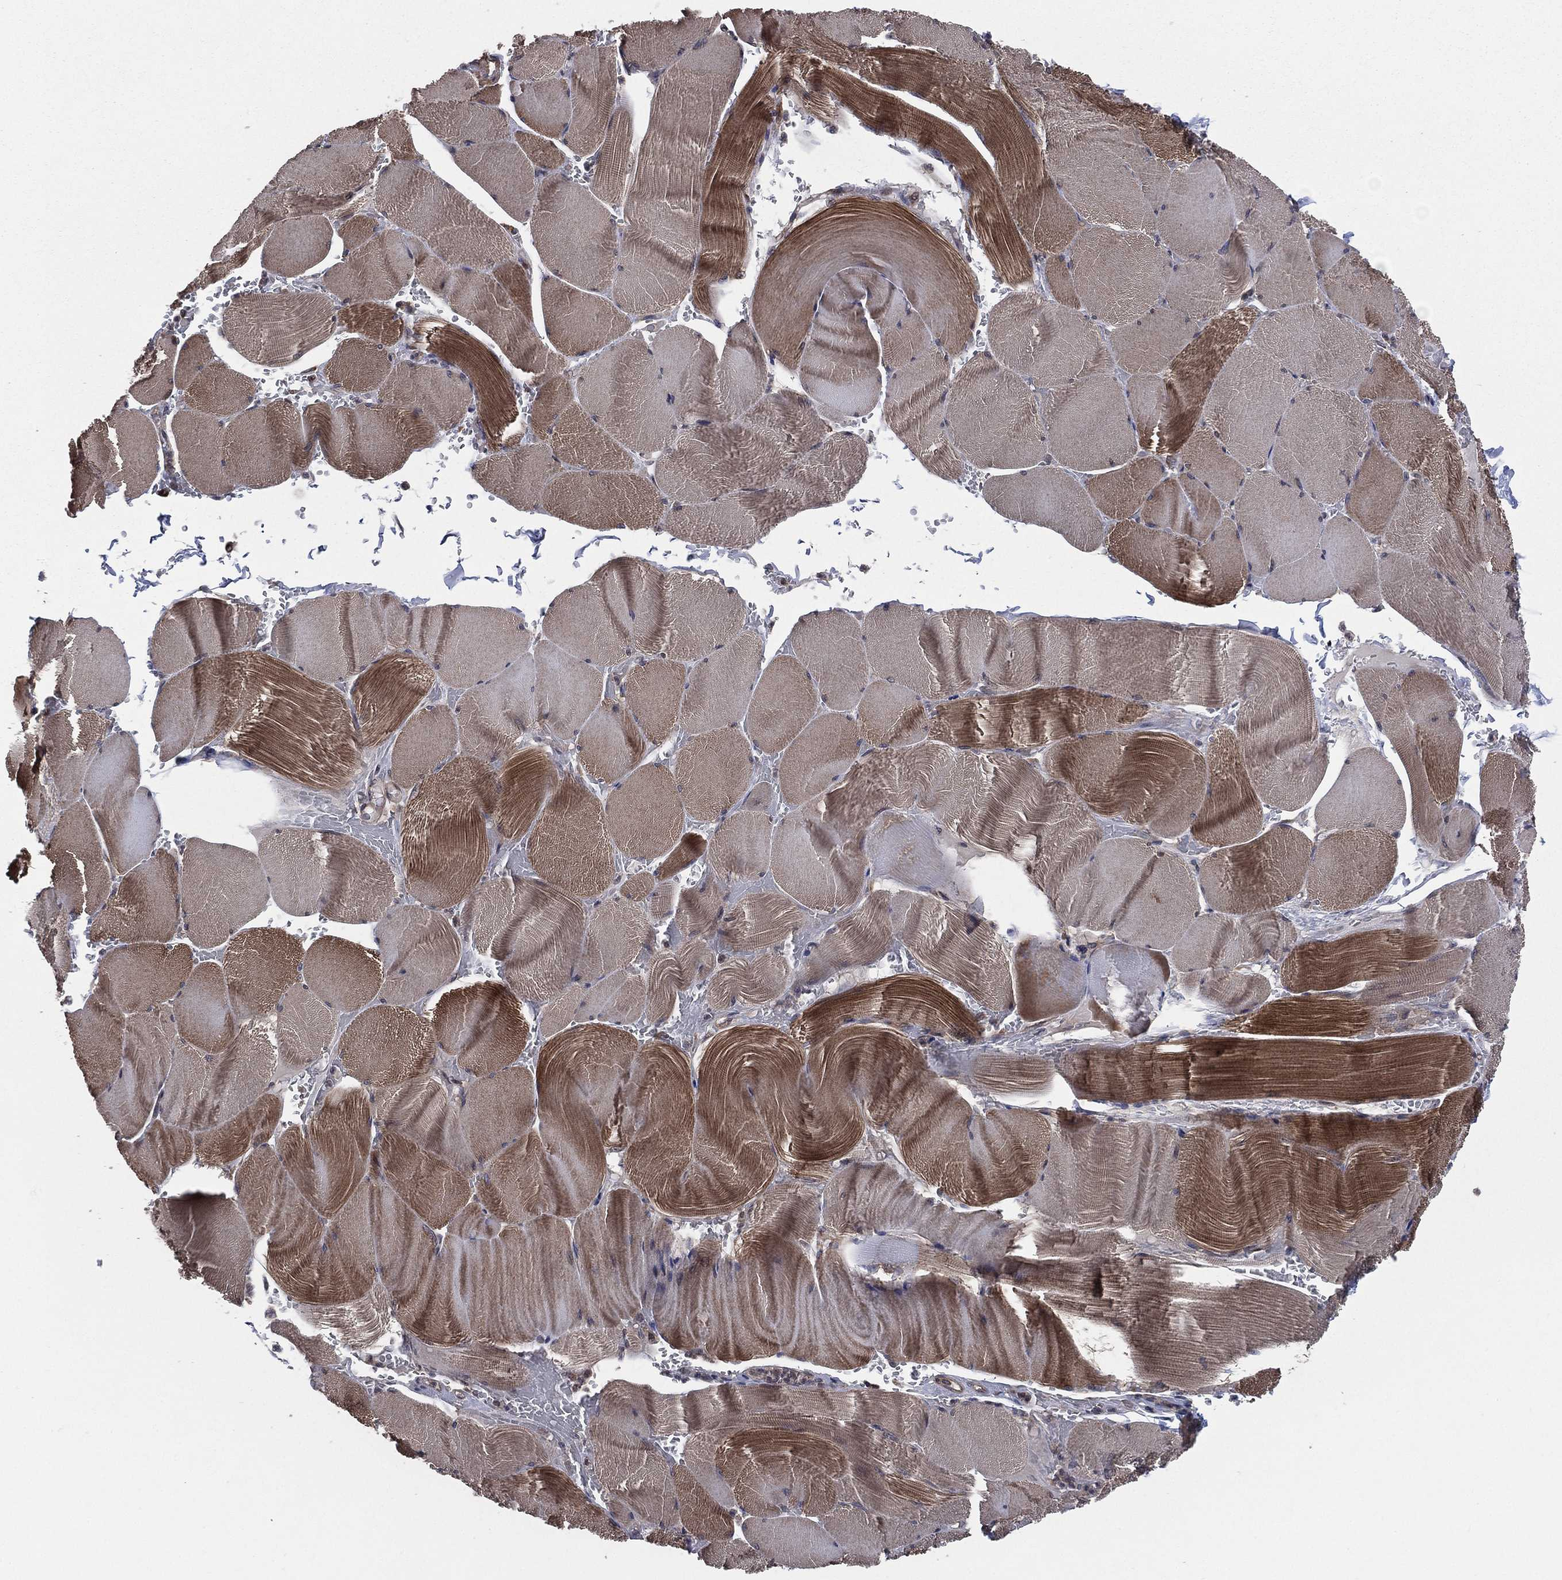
{"staining": {"intensity": "strong", "quantity": "<25%", "location": "cytoplasmic/membranous"}, "tissue": "skeletal muscle", "cell_type": "Myocytes", "image_type": "normal", "snomed": [{"axis": "morphology", "description": "Normal tissue, NOS"}, {"axis": "topography", "description": "Skeletal muscle"}], "caption": "IHC photomicrograph of normal skeletal muscle: skeletal muscle stained using immunohistochemistry reveals medium levels of strong protein expression localized specifically in the cytoplasmic/membranous of myocytes, appearing as a cytoplasmic/membranous brown color.", "gene": "C2orf76", "patient": {"sex": "male", "age": 56}}